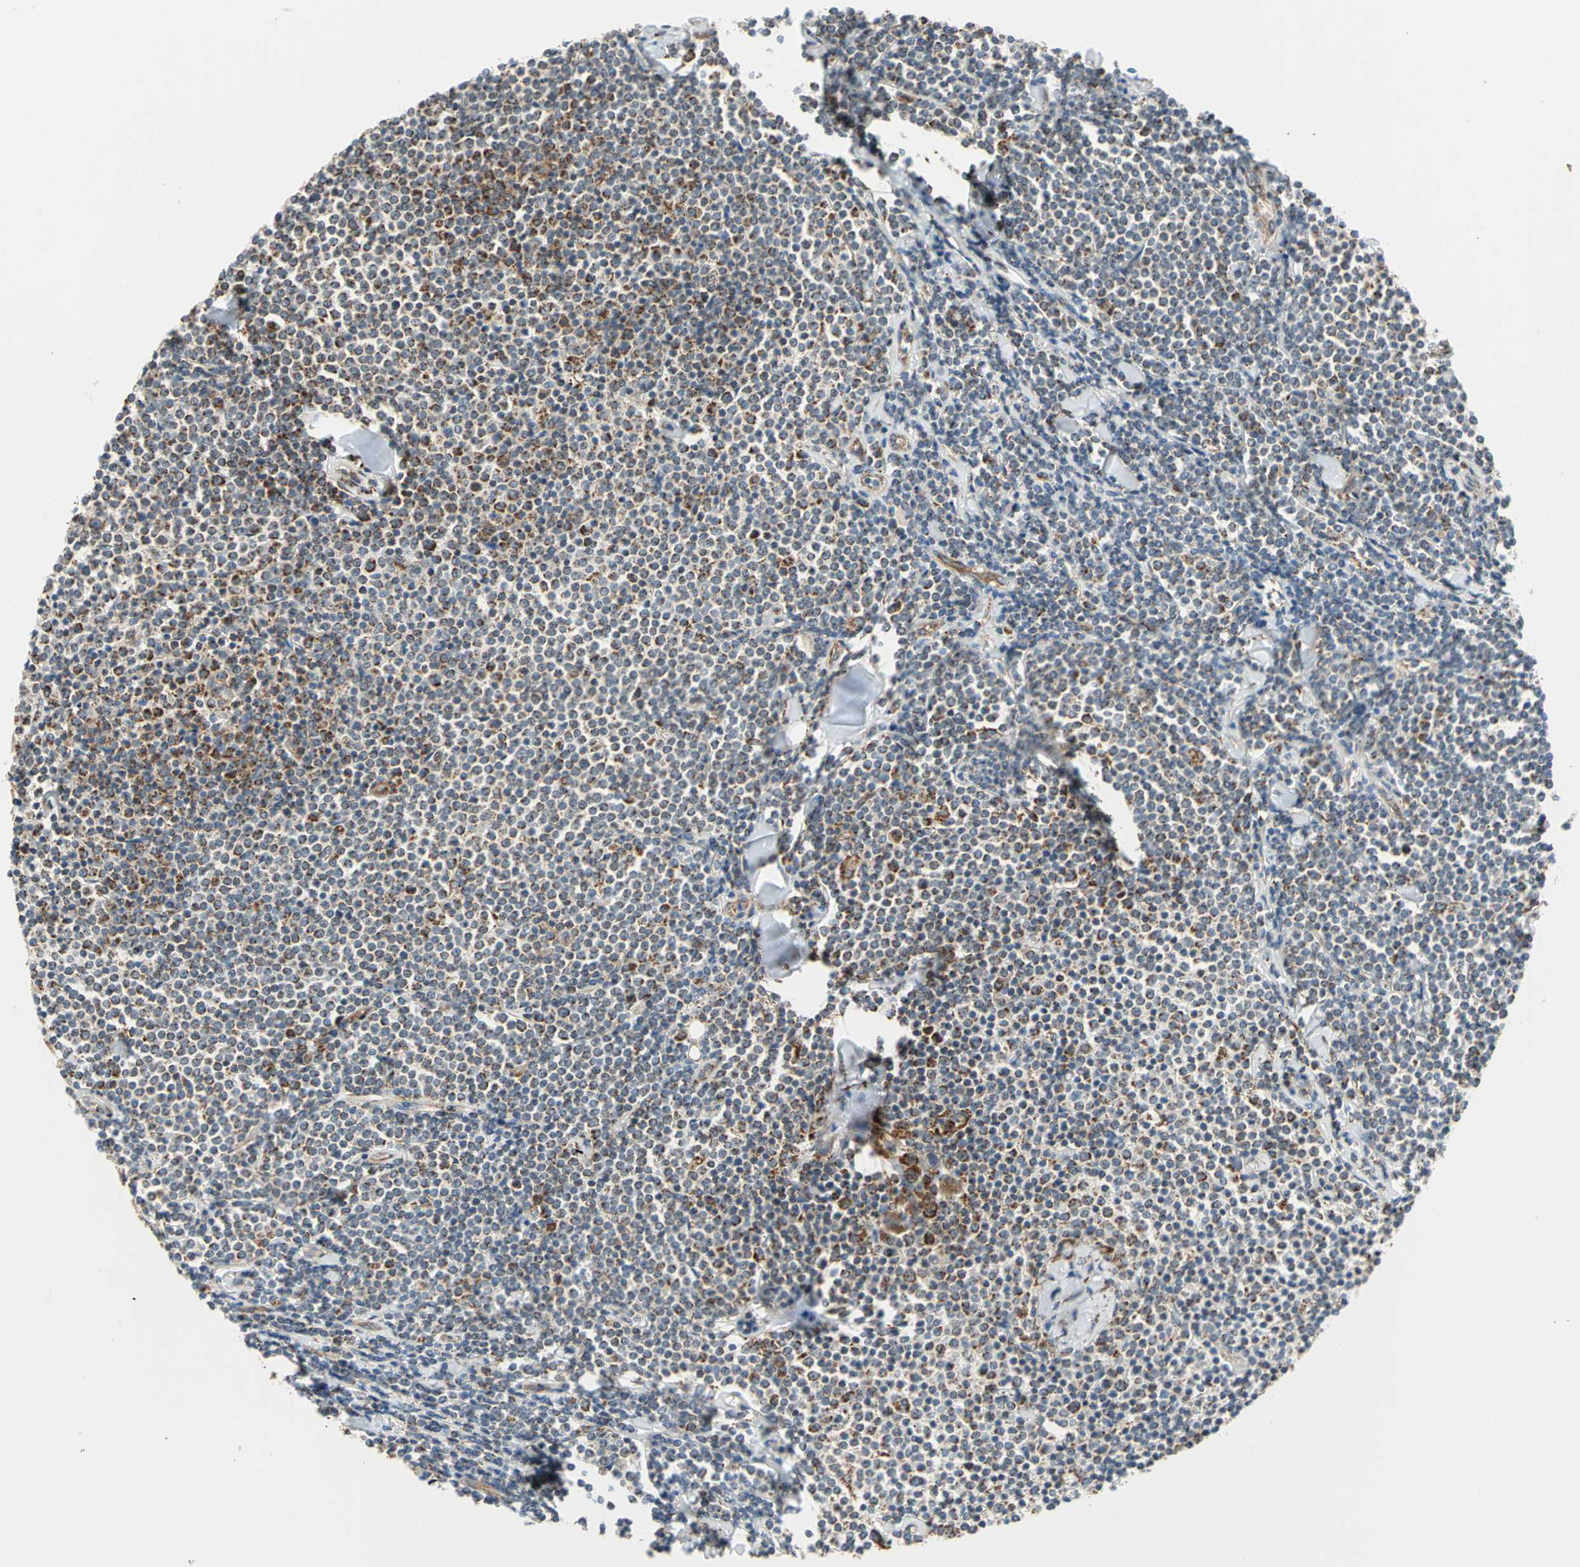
{"staining": {"intensity": "moderate", "quantity": "25%-75%", "location": "cytoplasmic/membranous"}, "tissue": "lymphoma", "cell_type": "Tumor cells", "image_type": "cancer", "snomed": [{"axis": "morphology", "description": "Malignant lymphoma, non-Hodgkin's type, Low grade"}, {"axis": "topography", "description": "Soft tissue"}], "caption": "Low-grade malignant lymphoma, non-Hodgkin's type stained with a protein marker reveals moderate staining in tumor cells.", "gene": "MRPS22", "patient": {"sex": "male", "age": 92}}